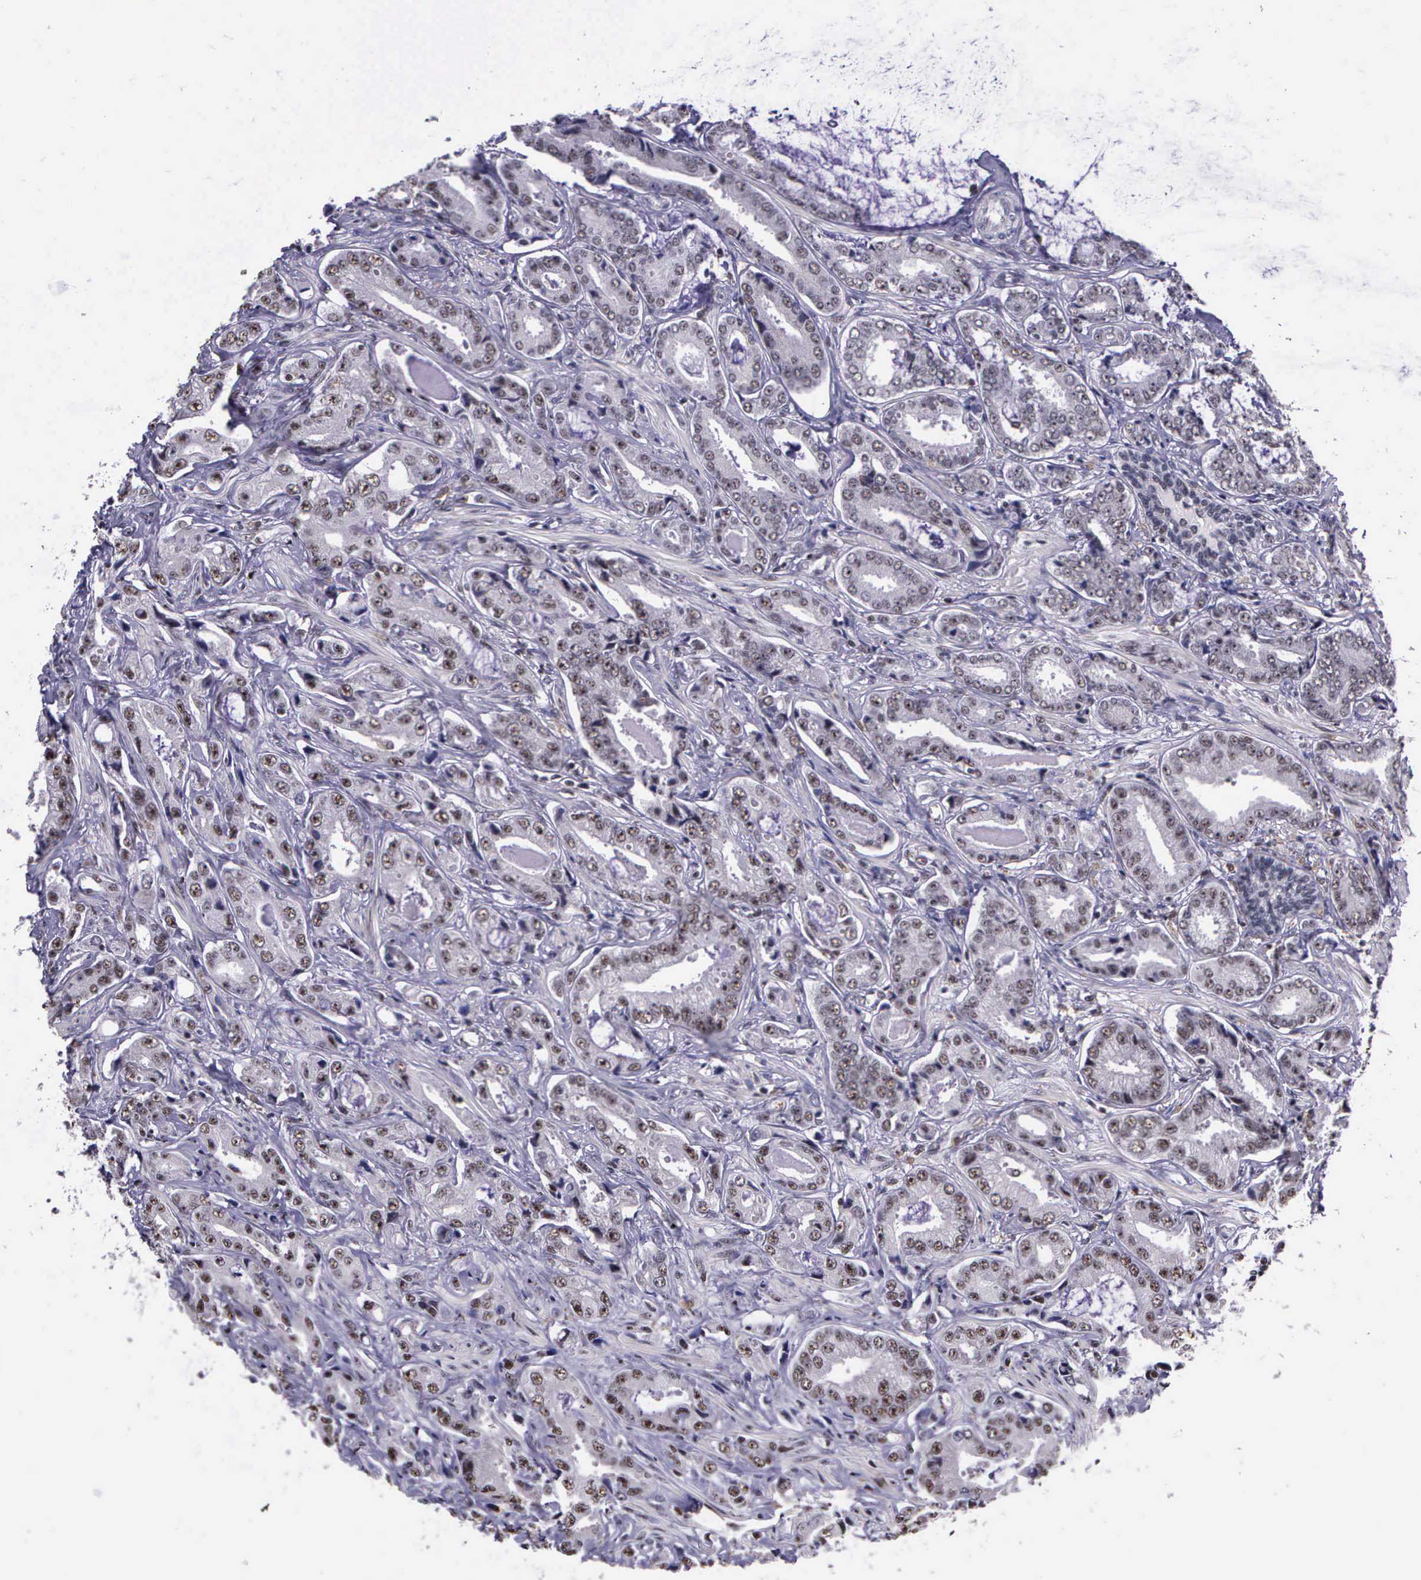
{"staining": {"intensity": "weak", "quantity": "25%-75%", "location": "nuclear"}, "tissue": "prostate cancer", "cell_type": "Tumor cells", "image_type": "cancer", "snomed": [{"axis": "morphology", "description": "Adenocarcinoma, Low grade"}, {"axis": "topography", "description": "Prostate"}], "caption": "IHC photomicrograph of neoplastic tissue: human prostate adenocarcinoma (low-grade) stained using immunohistochemistry exhibits low levels of weak protein expression localized specifically in the nuclear of tumor cells, appearing as a nuclear brown color.", "gene": "FAM47A", "patient": {"sex": "male", "age": 65}}